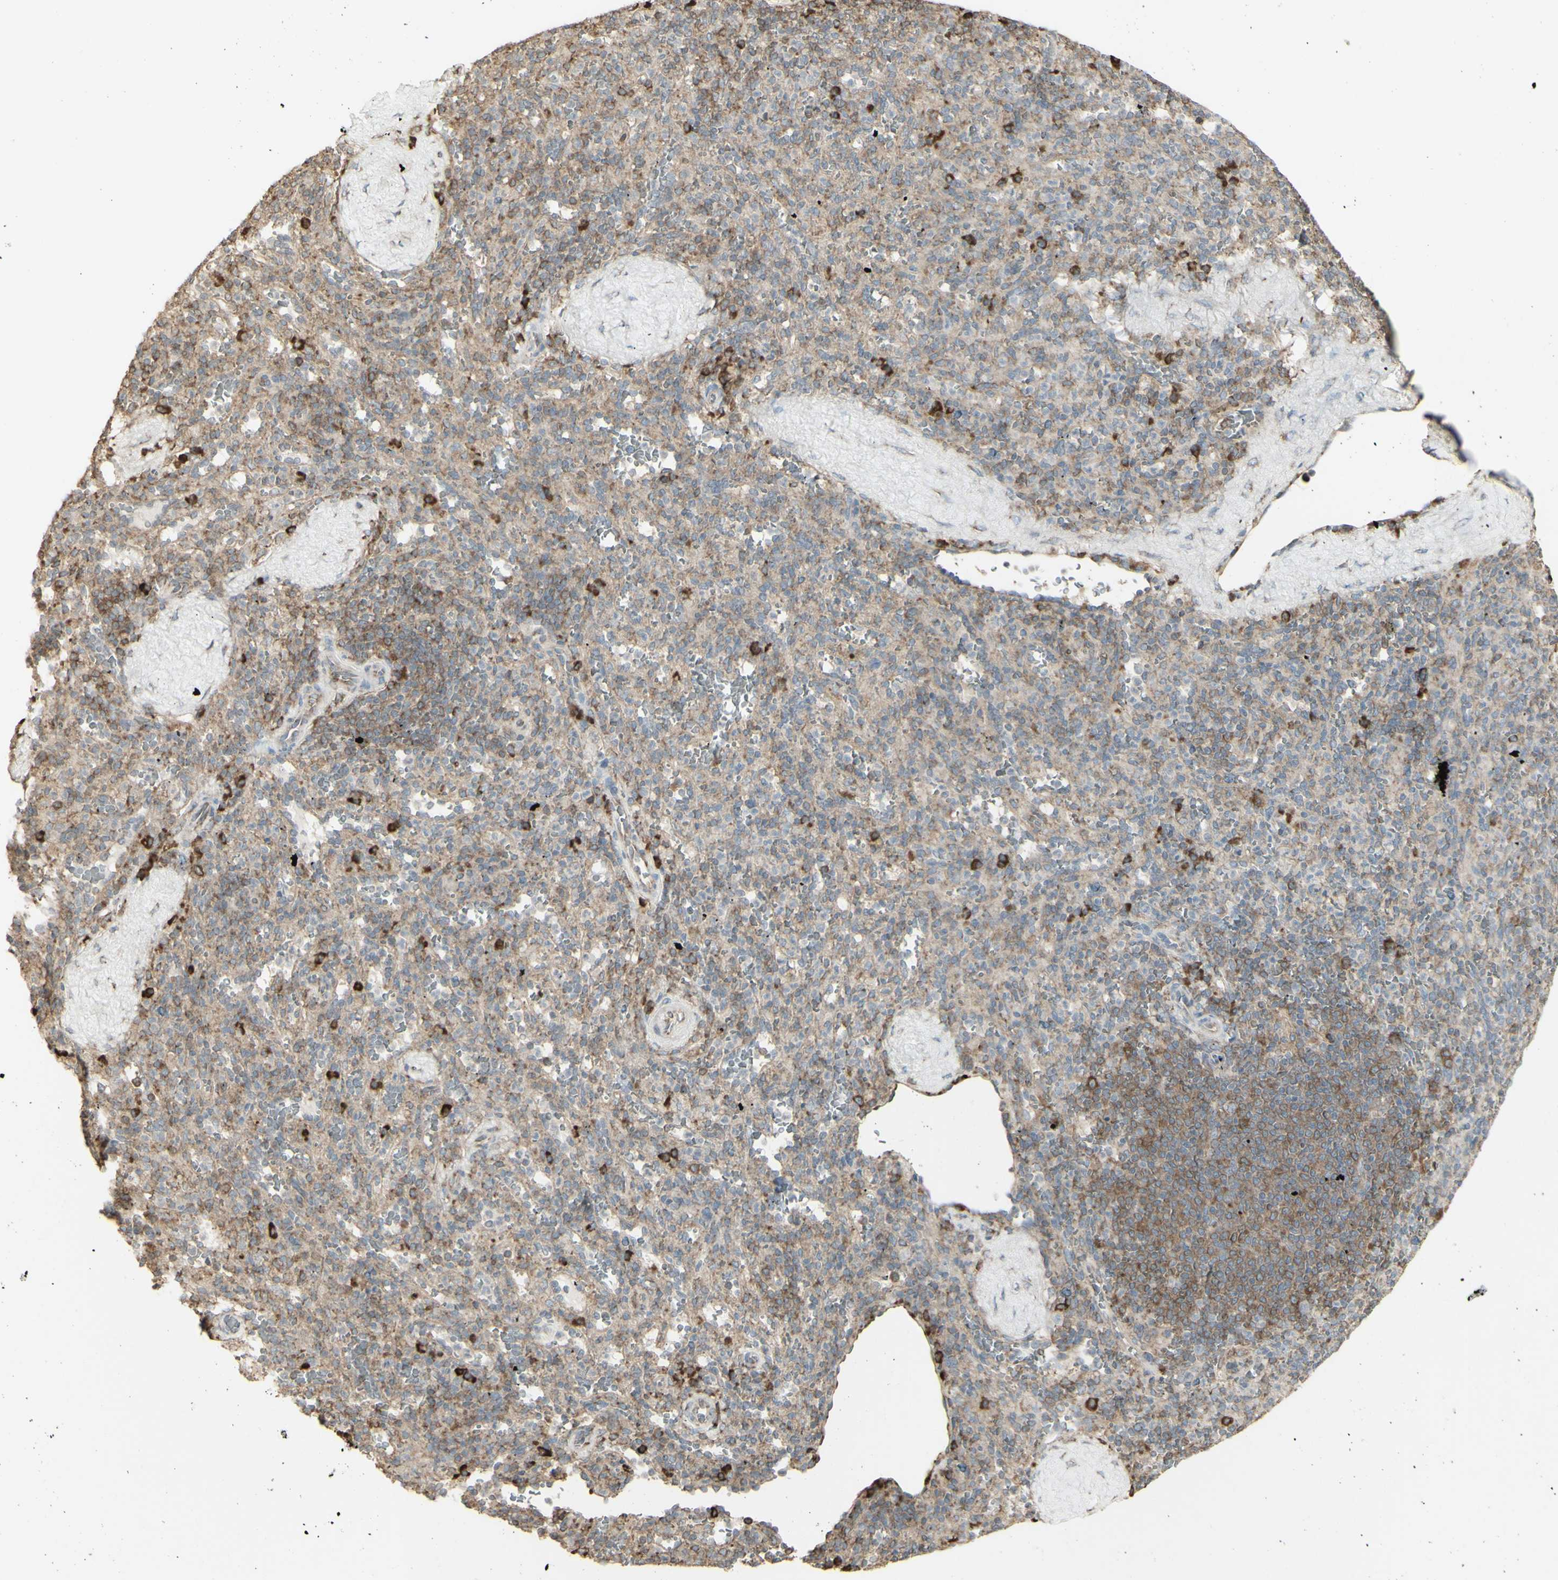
{"staining": {"intensity": "moderate", "quantity": "<25%", "location": "cytoplasmic/membranous"}, "tissue": "spleen", "cell_type": "Cells in red pulp", "image_type": "normal", "snomed": [{"axis": "morphology", "description": "Normal tissue, NOS"}, {"axis": "topography", "description": "Spleen"}], "caption": "High-power microscopy captured an immunohistochemistry (IHC) photomicrograph of normal spleen, revealing moderate cytoplasmic/membranous expression in approximately <25% of cells in red pulp. The protein of interest is stained brown, and the nuclei are stained in blue (DAB (3,3'-diaminobenzidine) IHC with brightfield microscopy, high magnification).", "gene": "EEF1B2", "patient": {"sex": "male", "age": 36}}